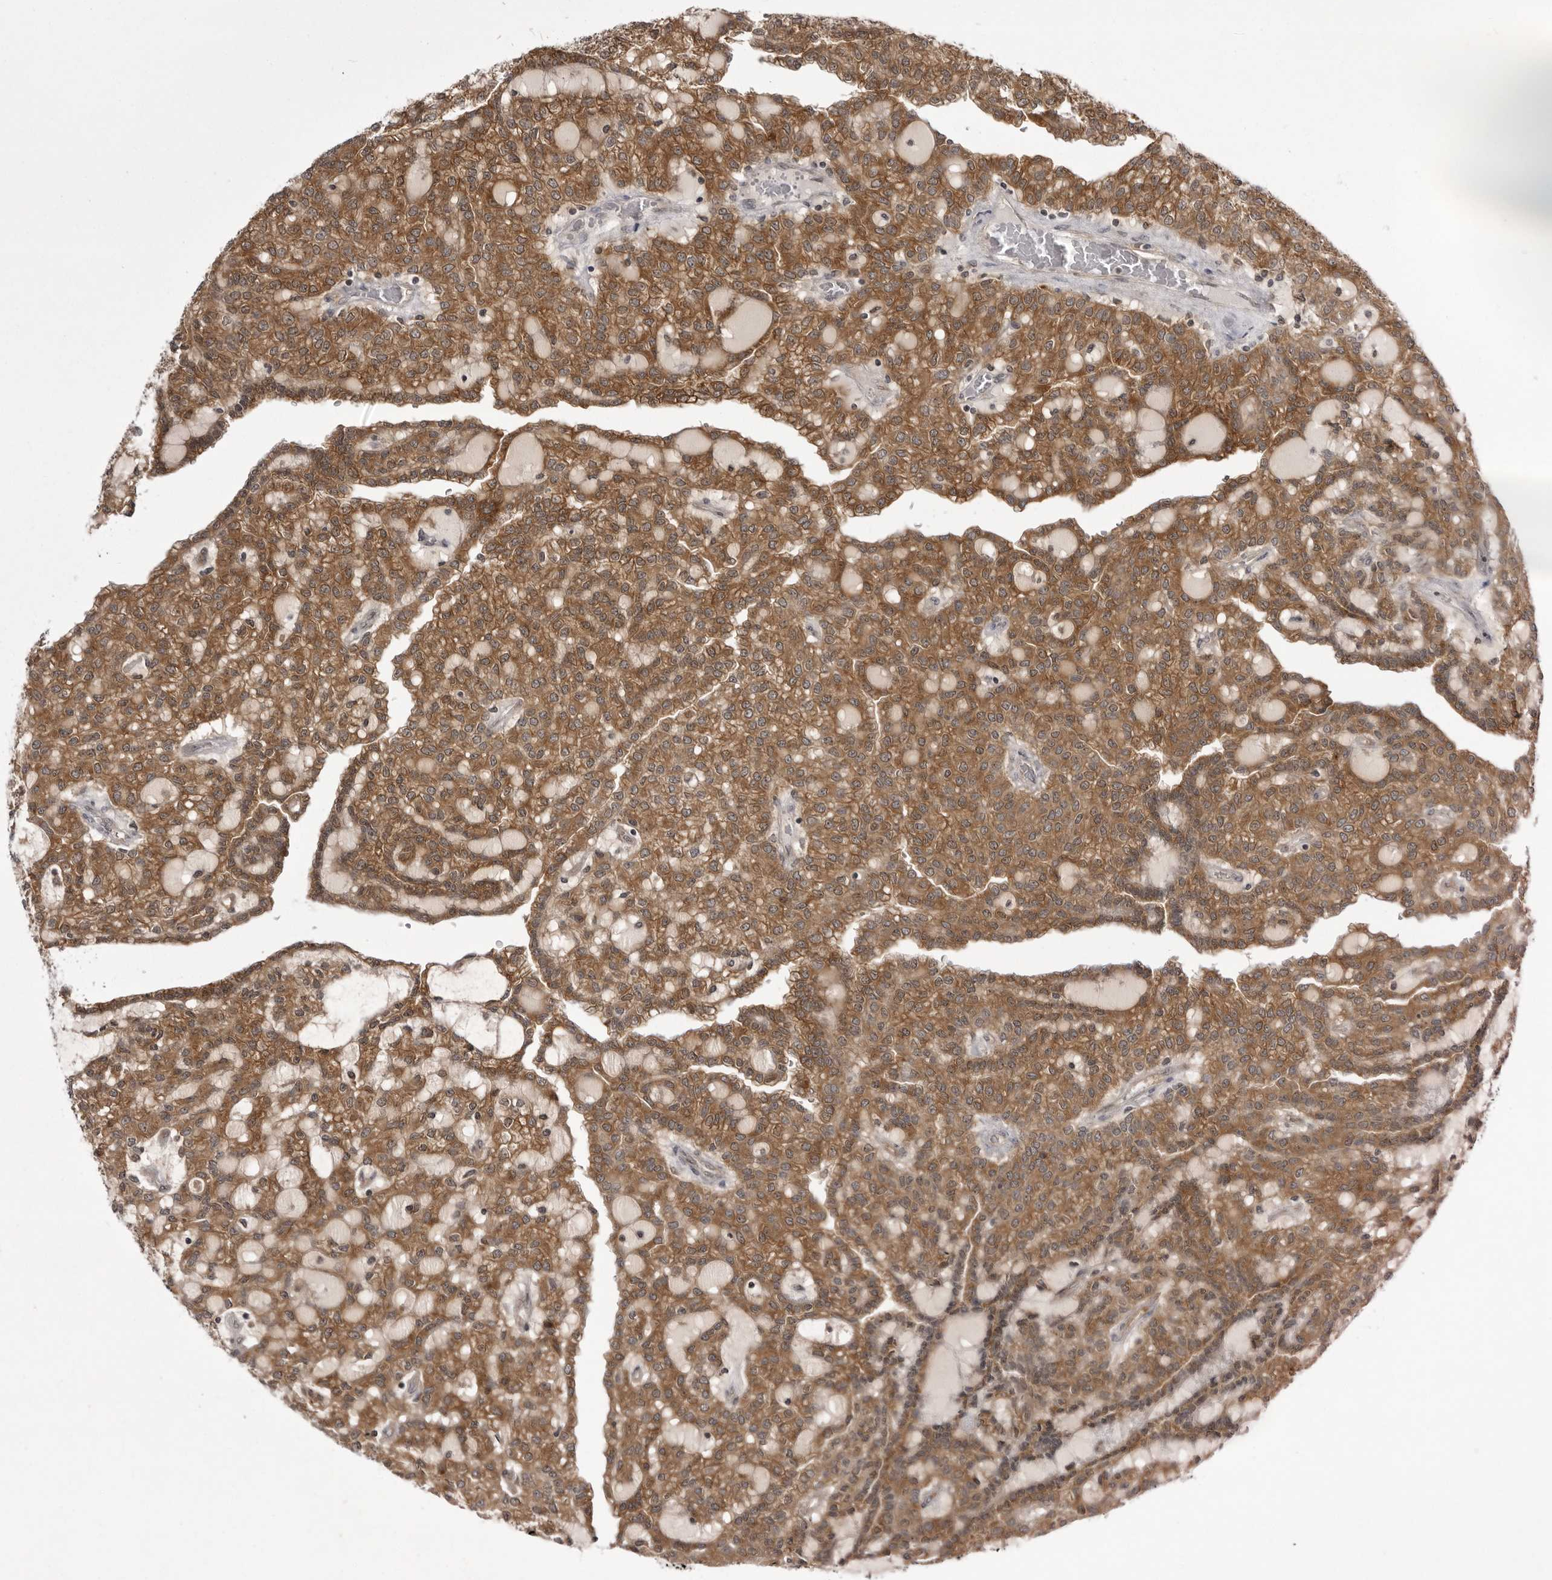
{"staining": {"intensity": "moderate", "quantity": ">75%", "location": "cytoplasmic/membranous"}, "tissue": "renal cancer", "cell_type": "Tumor cells", "image_type": "cancer", "snomed": [{"axis": "morphology", "description": "Adenocarcinoma, NOS"}, {"axis": "topography", "description": "Kidney"}], "caption": "Renal cancer stained for a protein exhibits moderate cytoplasmic/membranous positivity in tumor cells.", "gene": "USP43", "patient": {"sex": "male", "age": 63}}